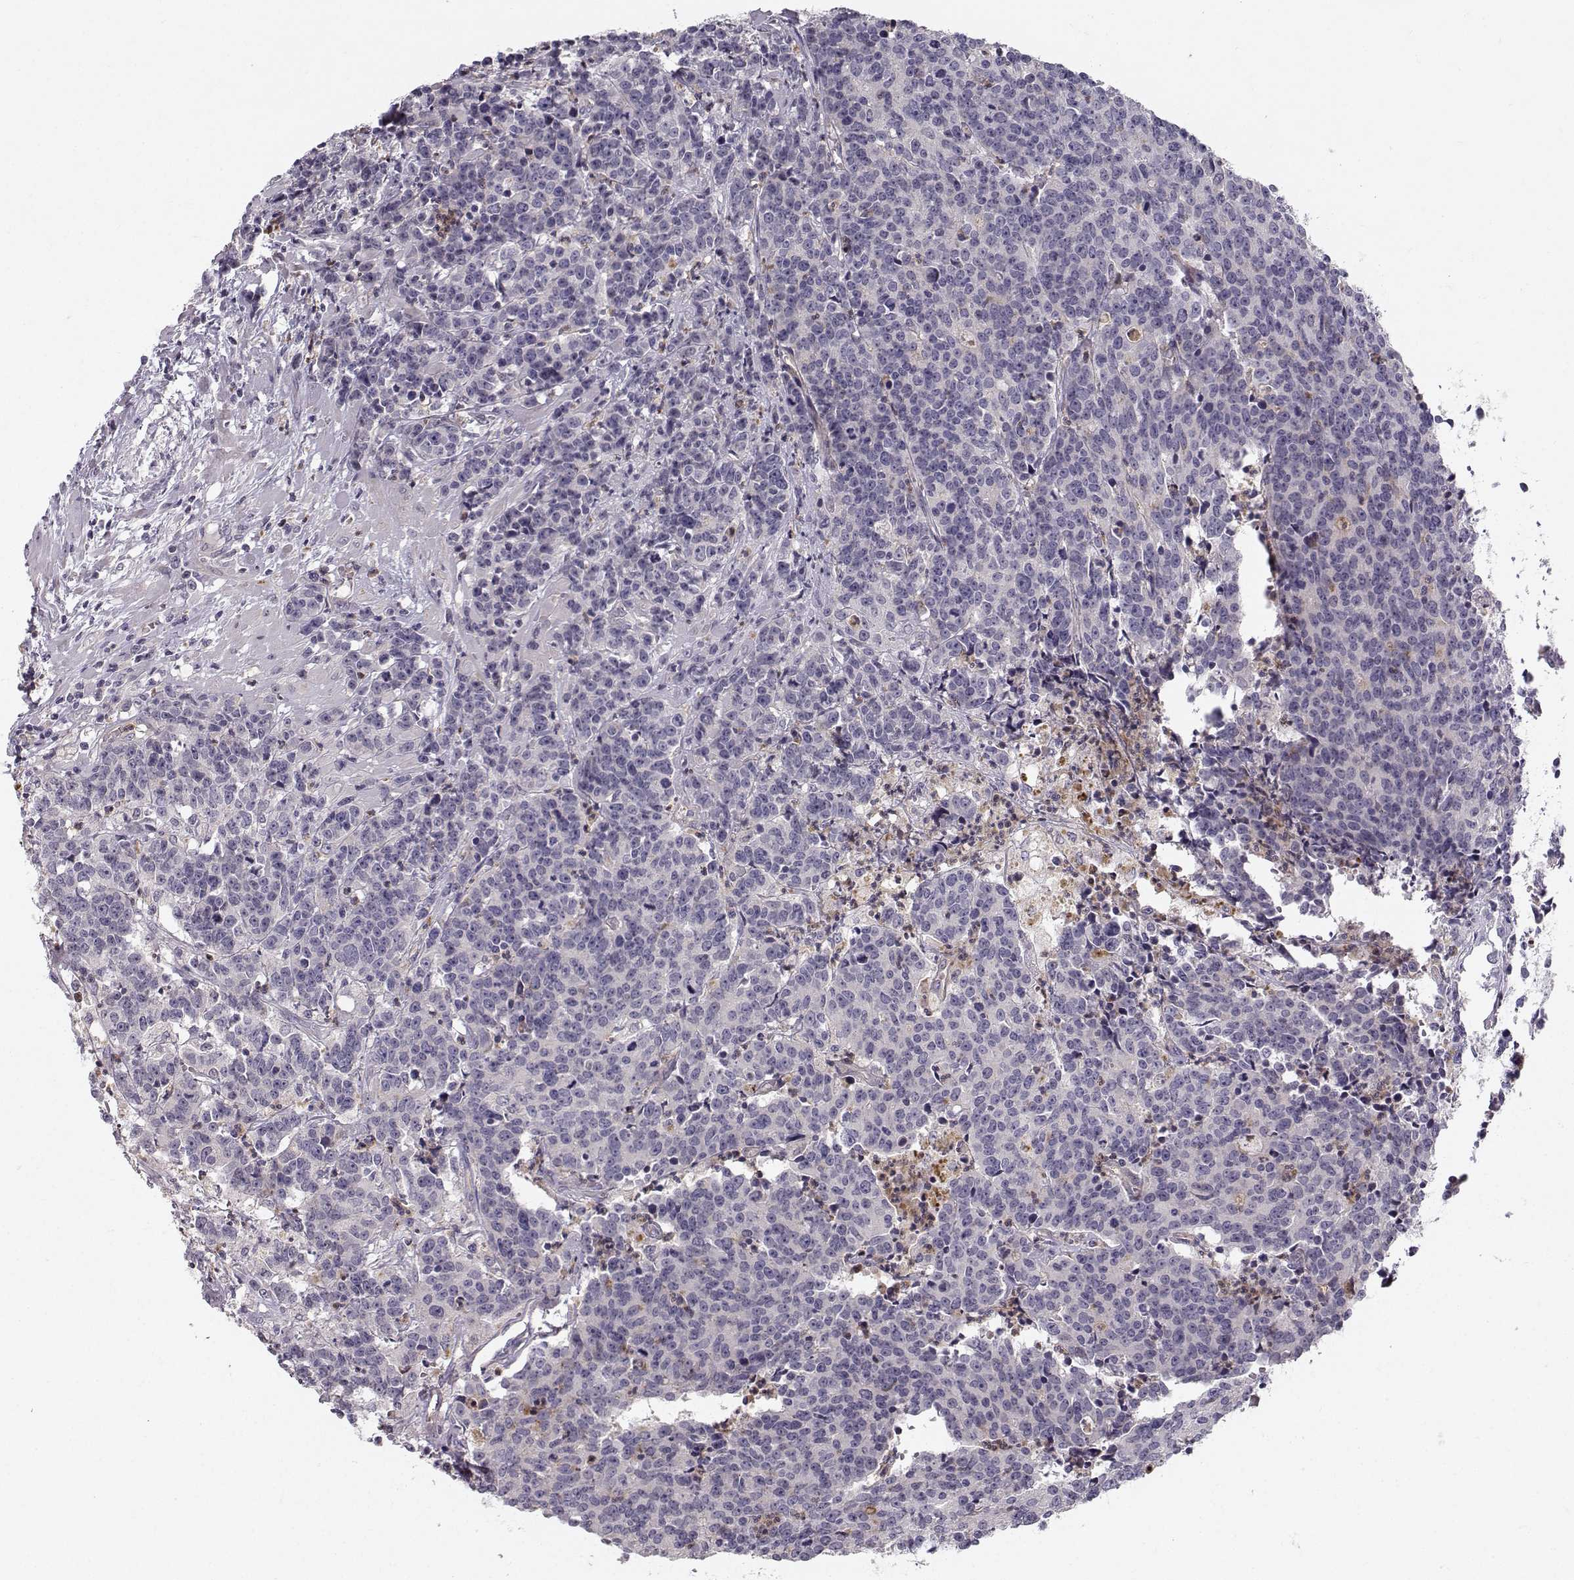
{"staining": {"intensity": "negative", "quantity": "none", "location": "none"}, "tissue": "prostate cancer", "cell_type": "Tumor cells", "image_type": "cancer", "snomed": [{"axis": "morphology", "description": "Adenocarcinoma, NOS"}, {"axis": "topography", "description": "Prostate"}], "caption": "A high-resolution histopathology image shows IHC staining of prostate cancer, which shows no significant expression in tumor cells.", "gene": "OPRD1", "patient": {"sex": "male", "age": 67}}